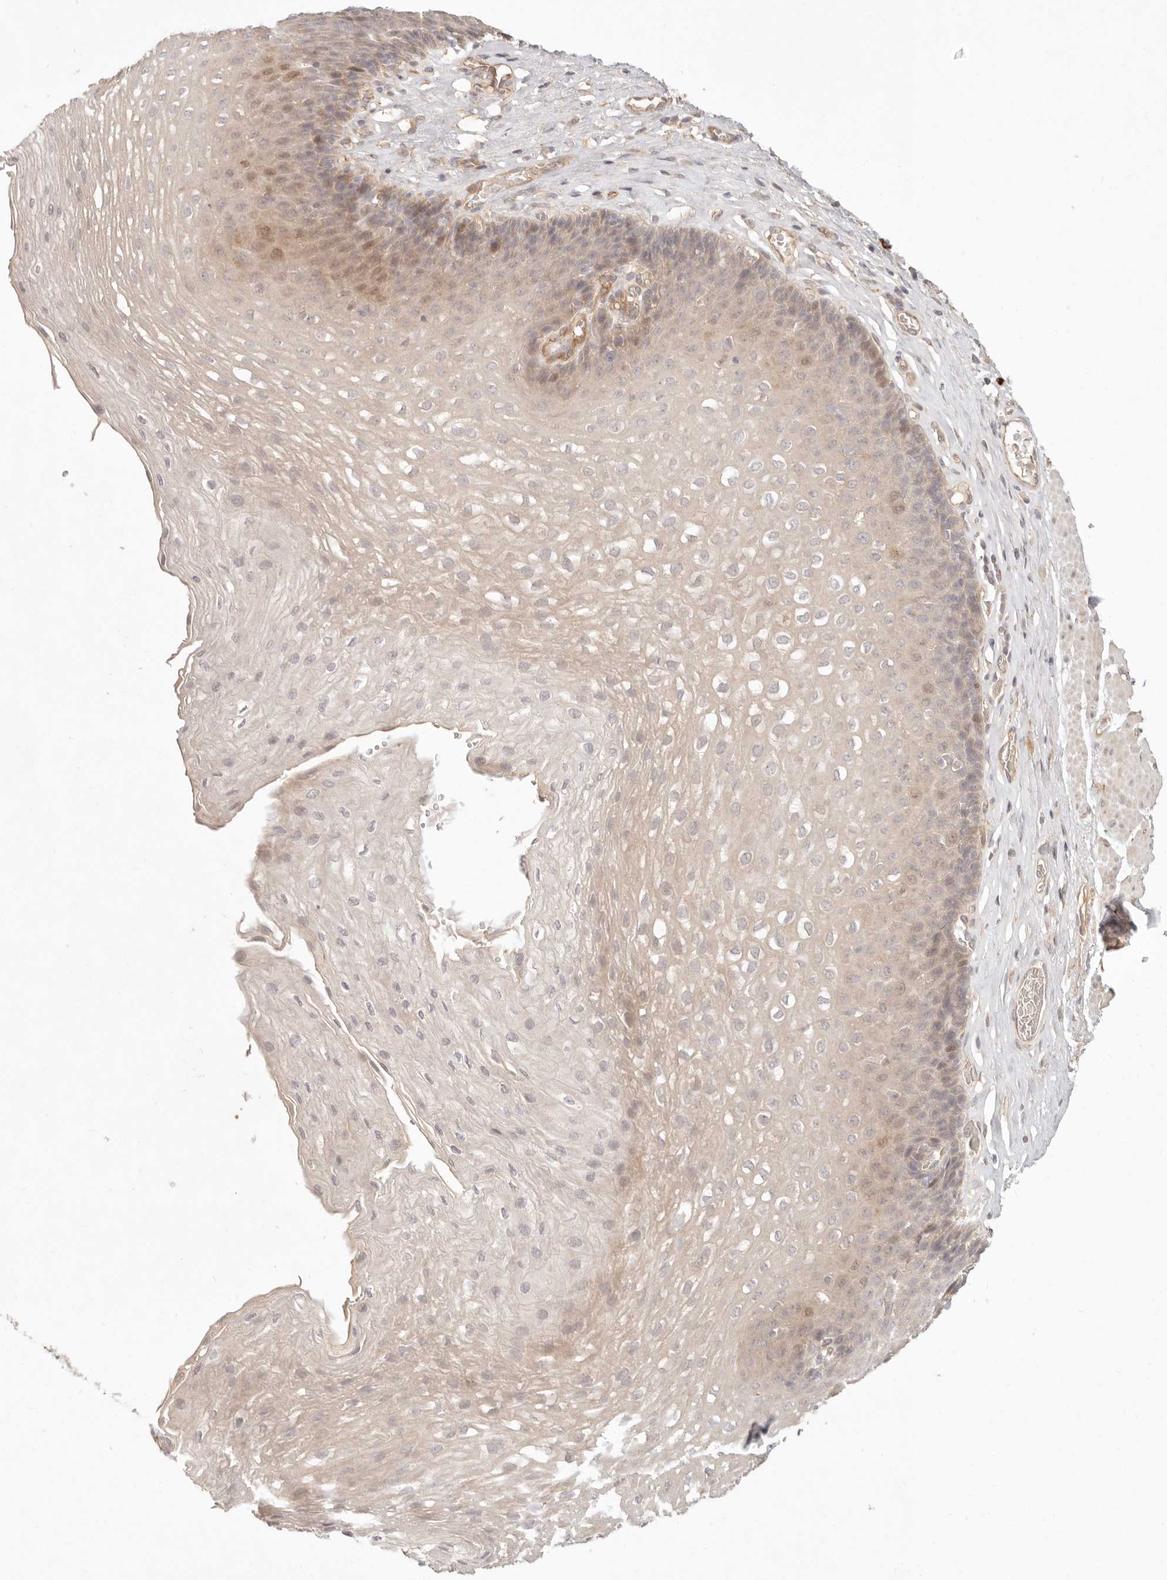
{"staining": {"intensity": "weak", "quantity": "<25%", "location": "cytoplasmic/membranous,nuclear"}, "tissue": "esophagus", "cell_type": "Squamous epithelial cells", "image_type": "normal", "snomed": [{"axis": "morphology", "description": "Normal tissue, NOS"}, {"axis": "topography", "description": "Esophagus"}], "caption": "Immunohistochemistry of unremarkable esophagus exhibits no staining in squamous epithelial cells.", "gene": "PPP1R3B", "patient": {"sex": "female", "age": 66}}